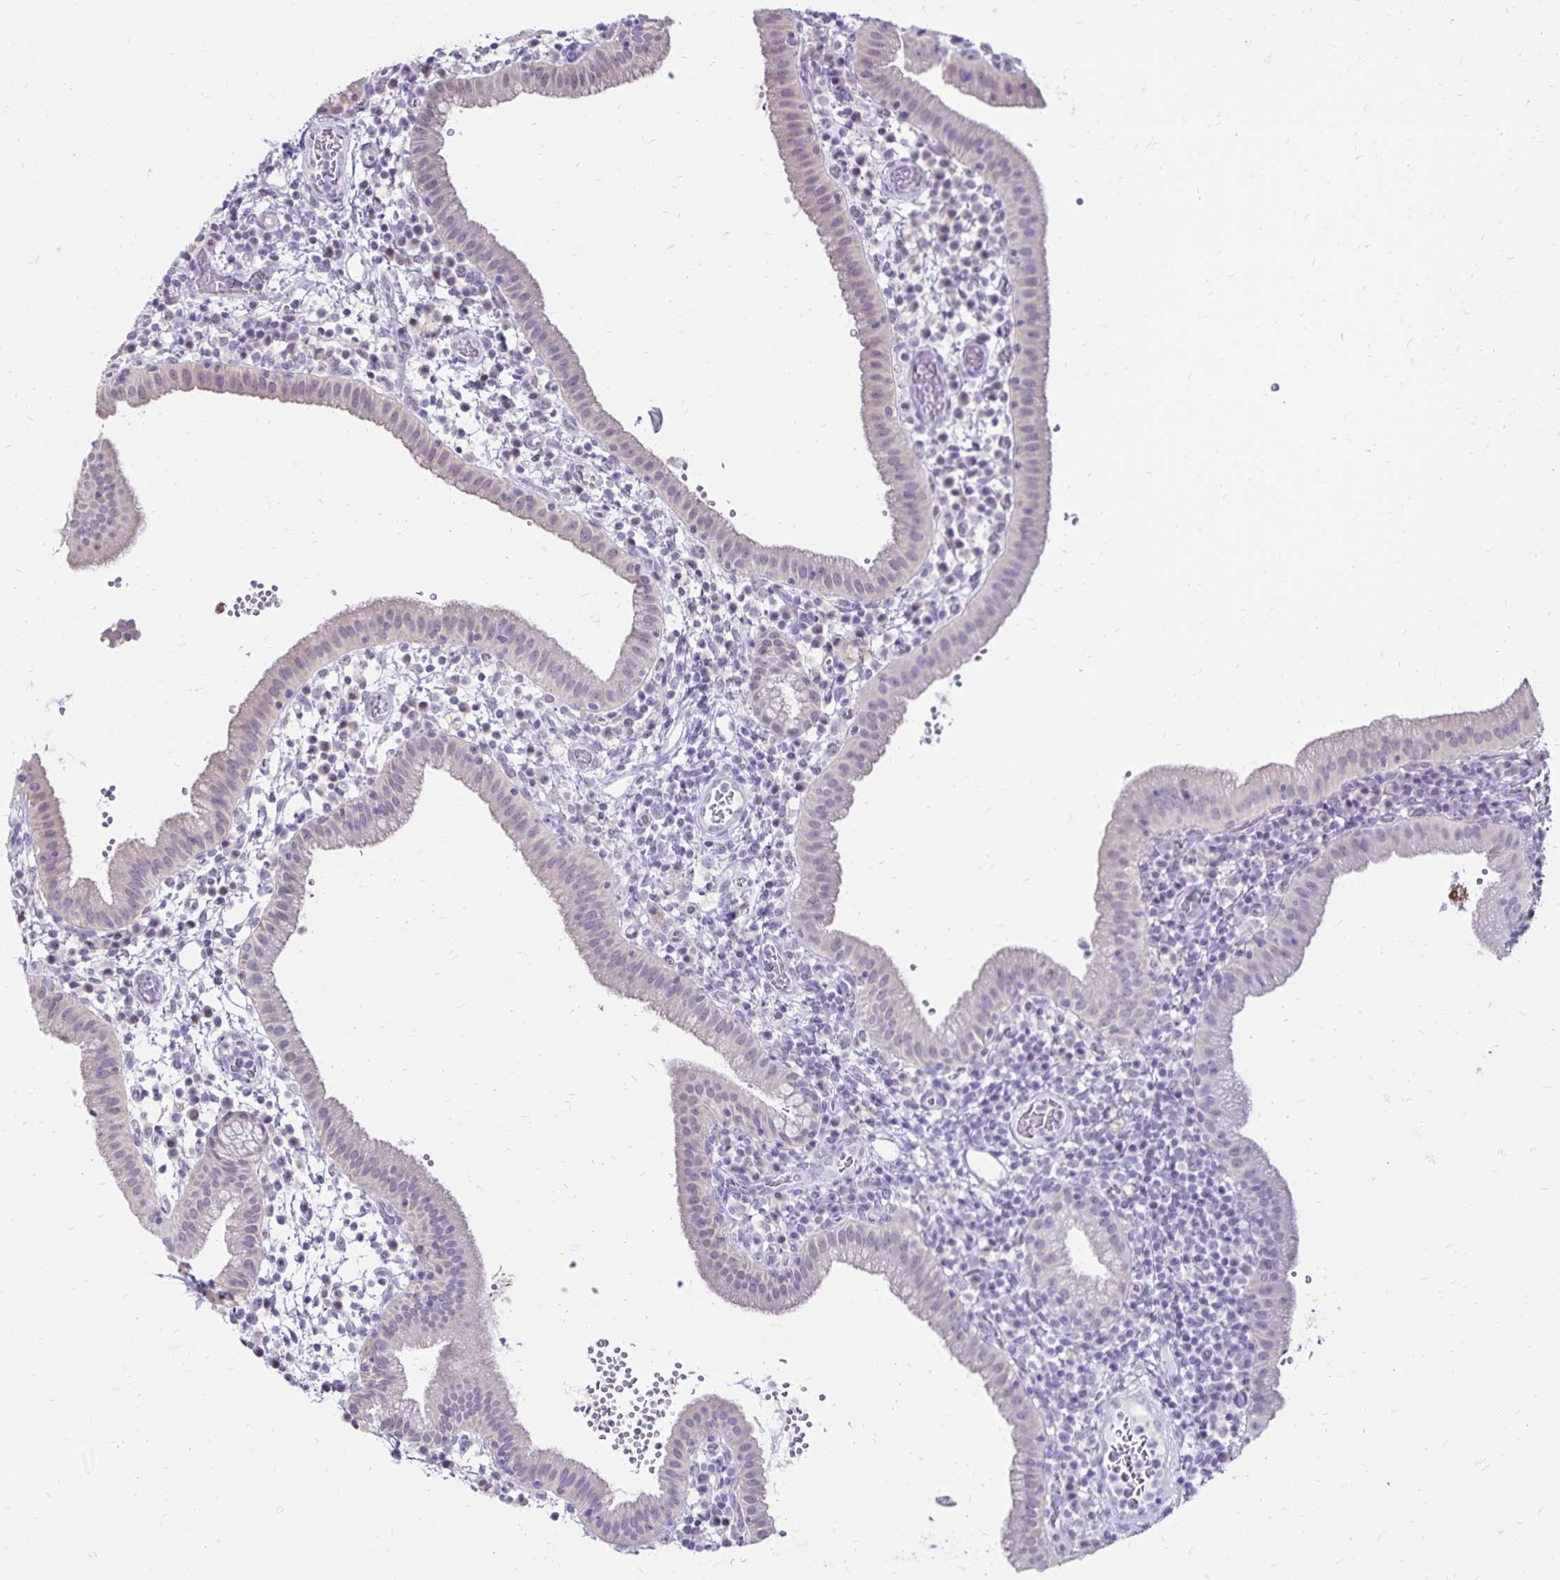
{"staining": {"intensity": "negative", "quantity": "none", "location": "none"}, "tissue": "gallbladder", "cell_type": "Glandular cells", "image_type": "normal", "snomed": [{"axis": "morphology", "description": "Normal tissue, NOS"}, {"axis": "topography", "description": "Gallbladder"}], "caption": "High power microscopy image of an immunohistochemistry (IHC) image of benign gallbladder, revealing no significant expression in glandular cells.", "gene": "SH3GL3", "patient": {"sex": "male", "age": 26}}